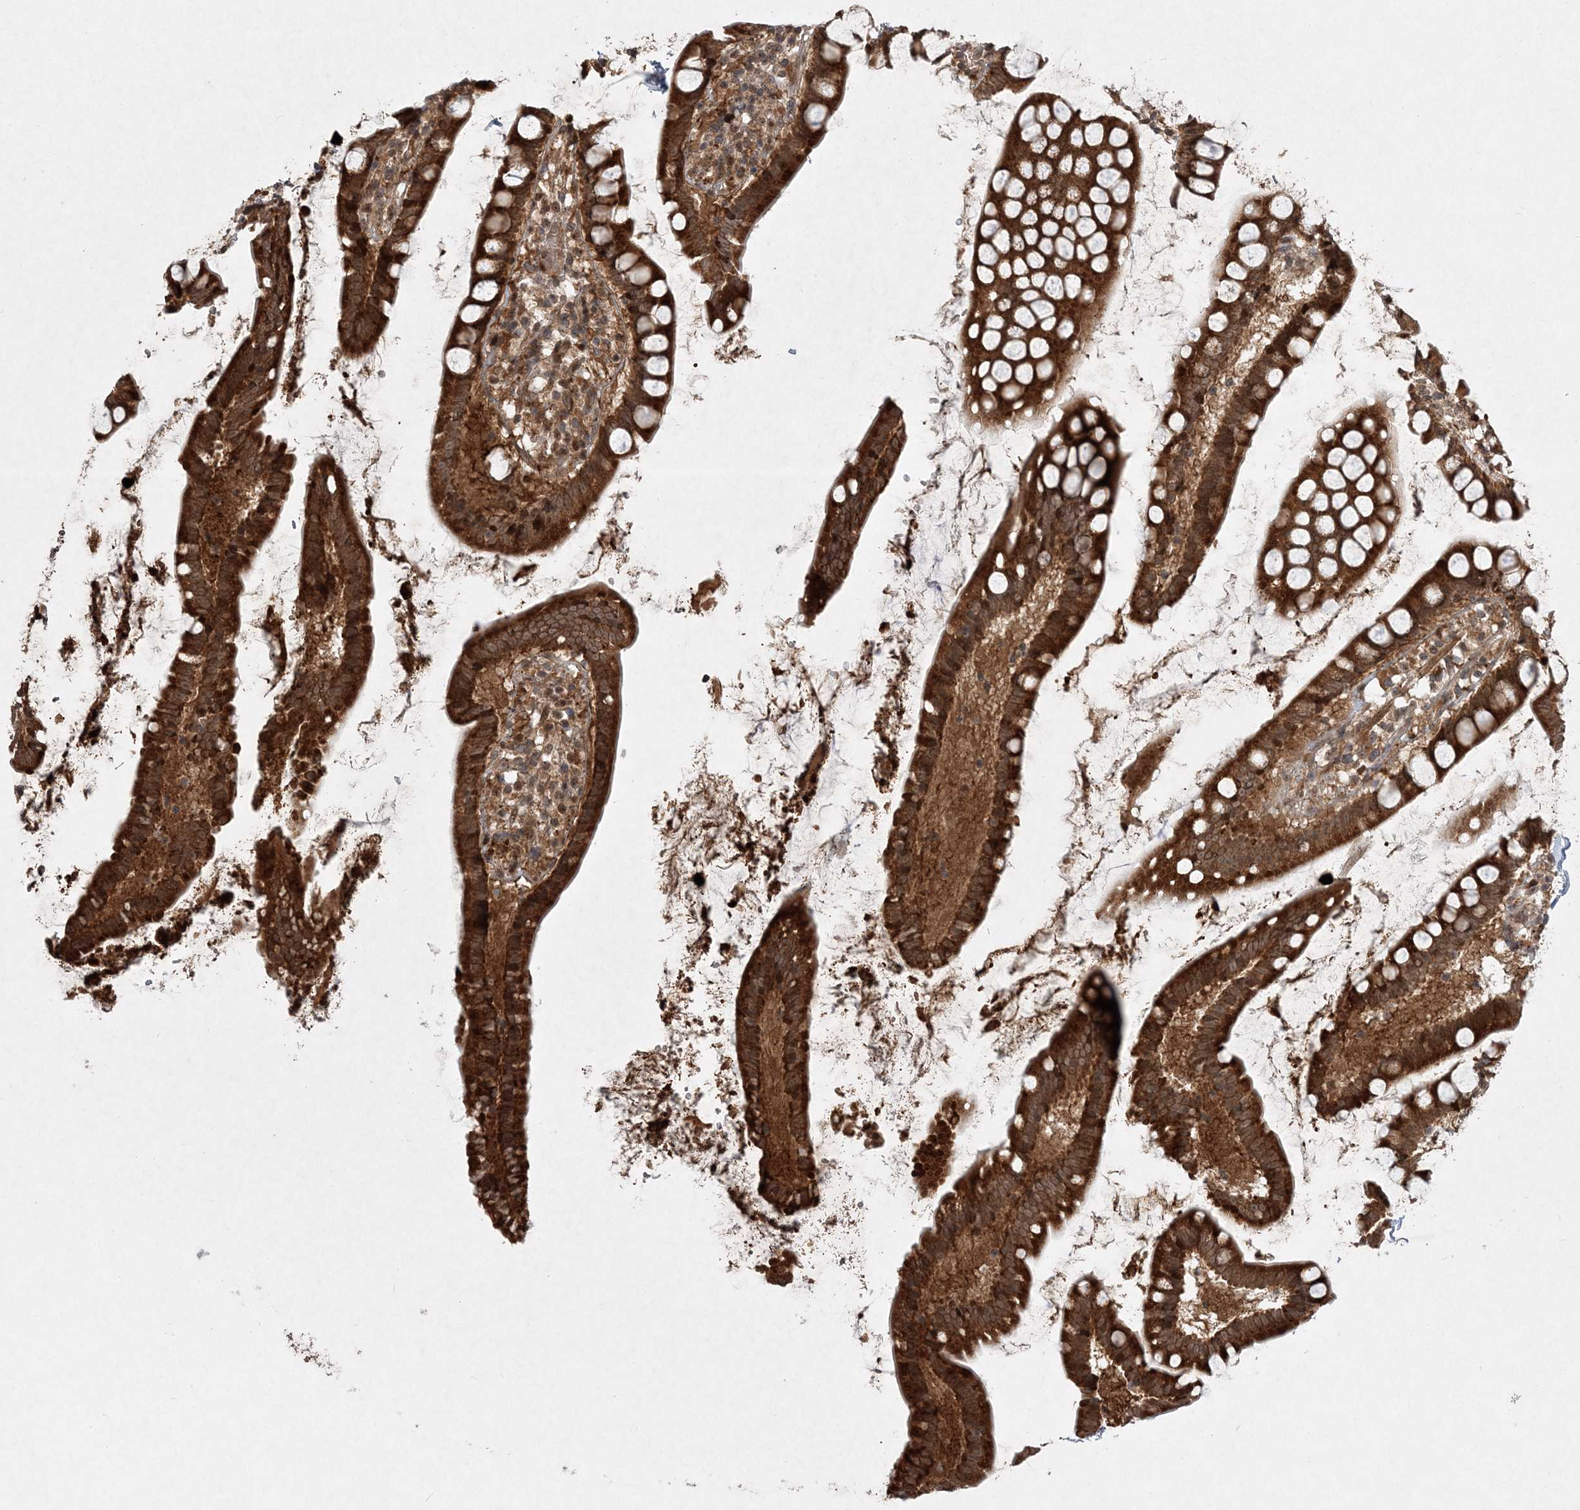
{"staining": {"intensity": "strong", "quantity": ">75%", "location": "cytoplasmic/membranous"}, "tissue": "small intestine", "cell_type": "Glandular cells", "image_type": "normal", "snomed": [{"axis": "morphology", "description": "Normal tissue, NOS"}, {"axis": "topography", "description": "Small intestine"}], "caption": "This is an image of IHC staining of benign small intestine, which shows strong expression in the cytoplasmic/membranous of glandular cells.", "gene": "UBR3", "patient": {"sex": "female", "age": 84}}